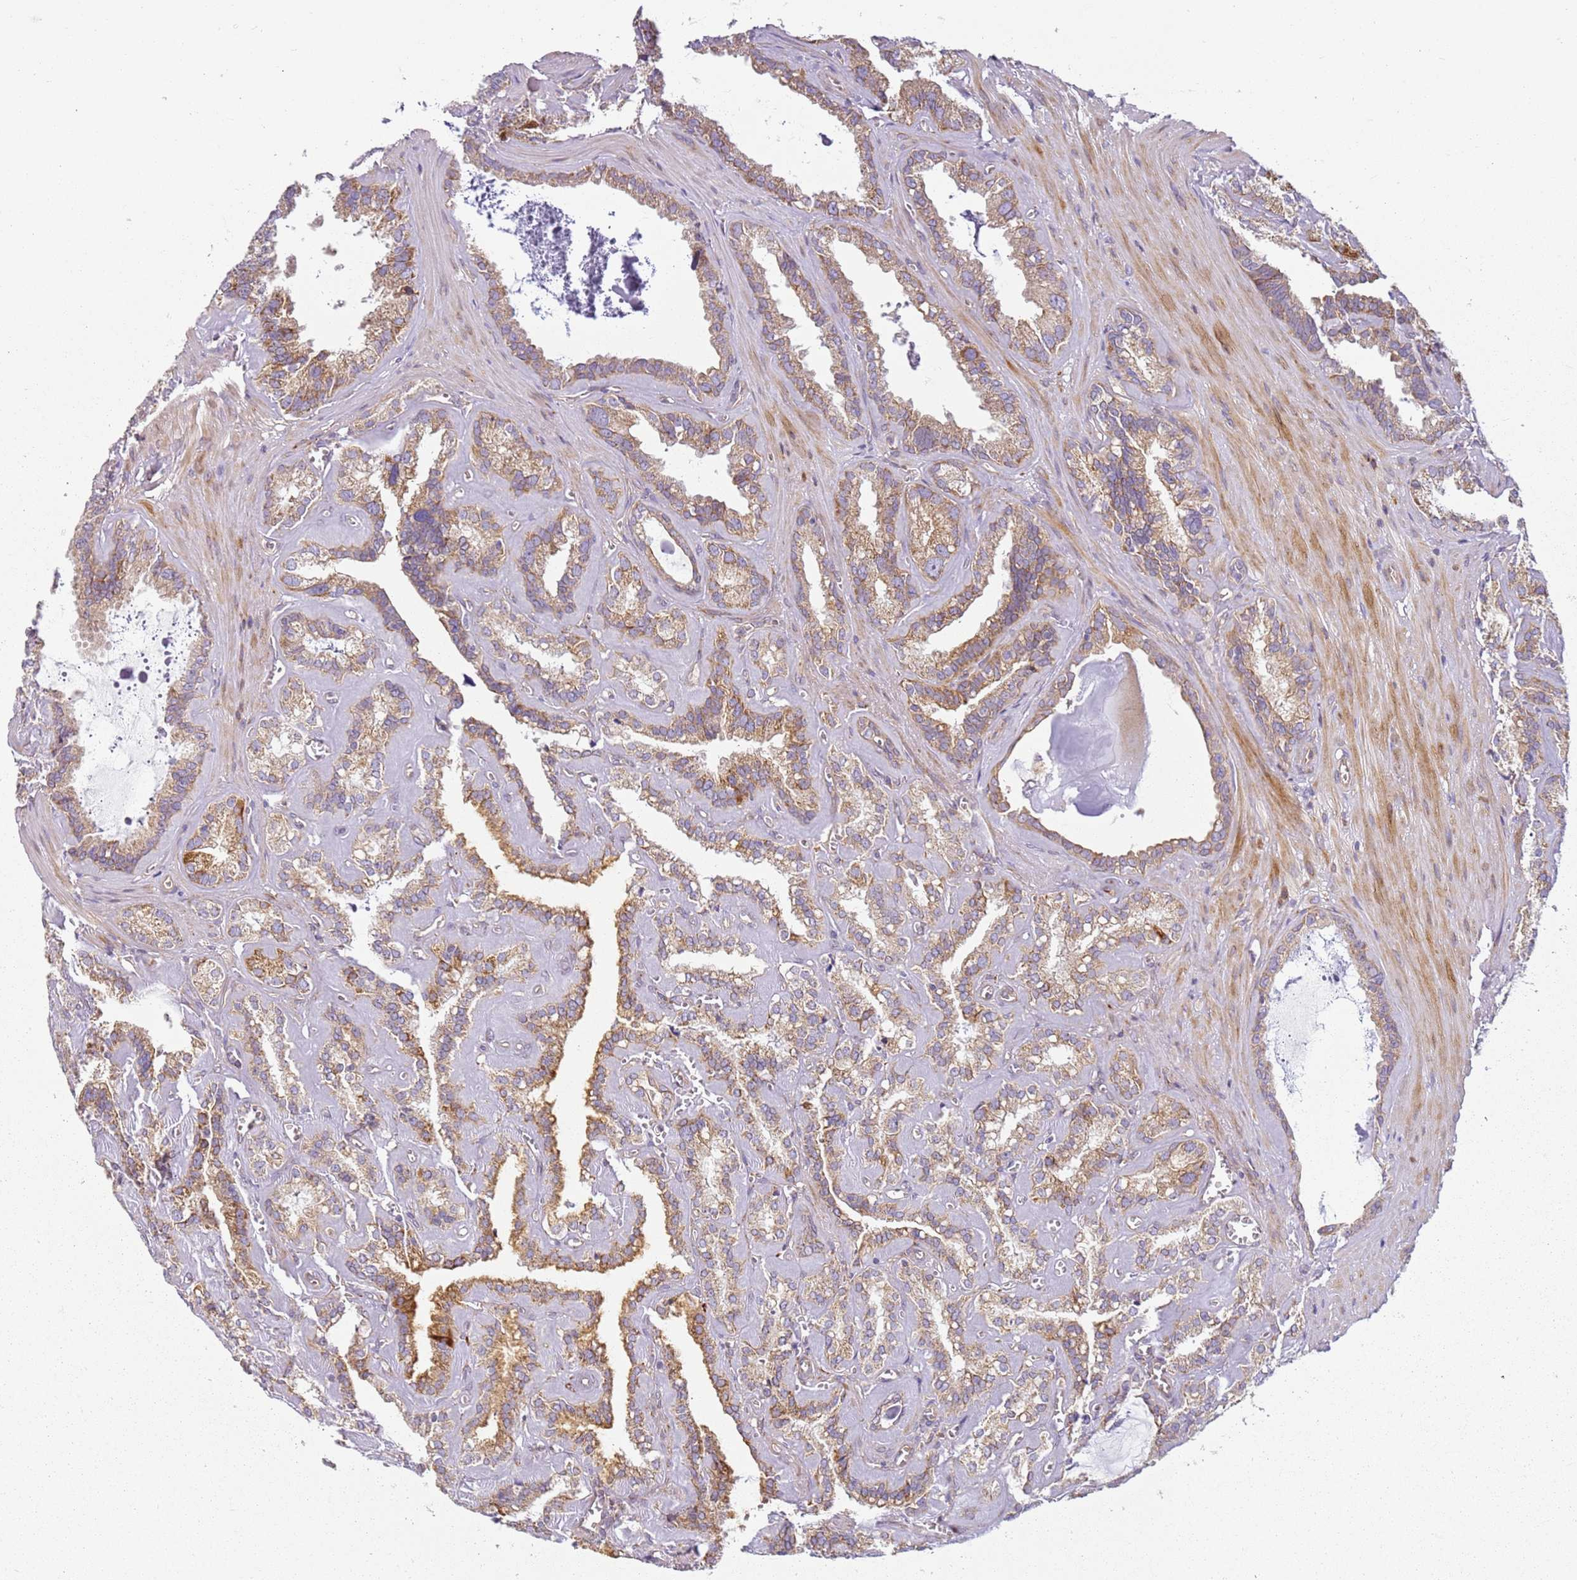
{"staining": {"intensity": "moderate", "quantity": ">75%", "location": "cytoplasmic/membranous"}, "tissue": "seminal vesicle", "cell_type": "Glandular cells", "image_type": "normal", "snomed": [{"axis": "morphology", "description": "Normal tissue, NOS"}, {"axis": "topography", "description": "Prostate"}, {"axis": "topography", "description": "Seminal veicle"}], "caption": "This histopathology image displays IHC staining of benign human seminal vesicle, with medium moderate cytoplasmic/membranous positivity in approximately >75% of glandular cells.", "gene": "TMEM200C", "patient": {"sex": "male", "age": 59}}